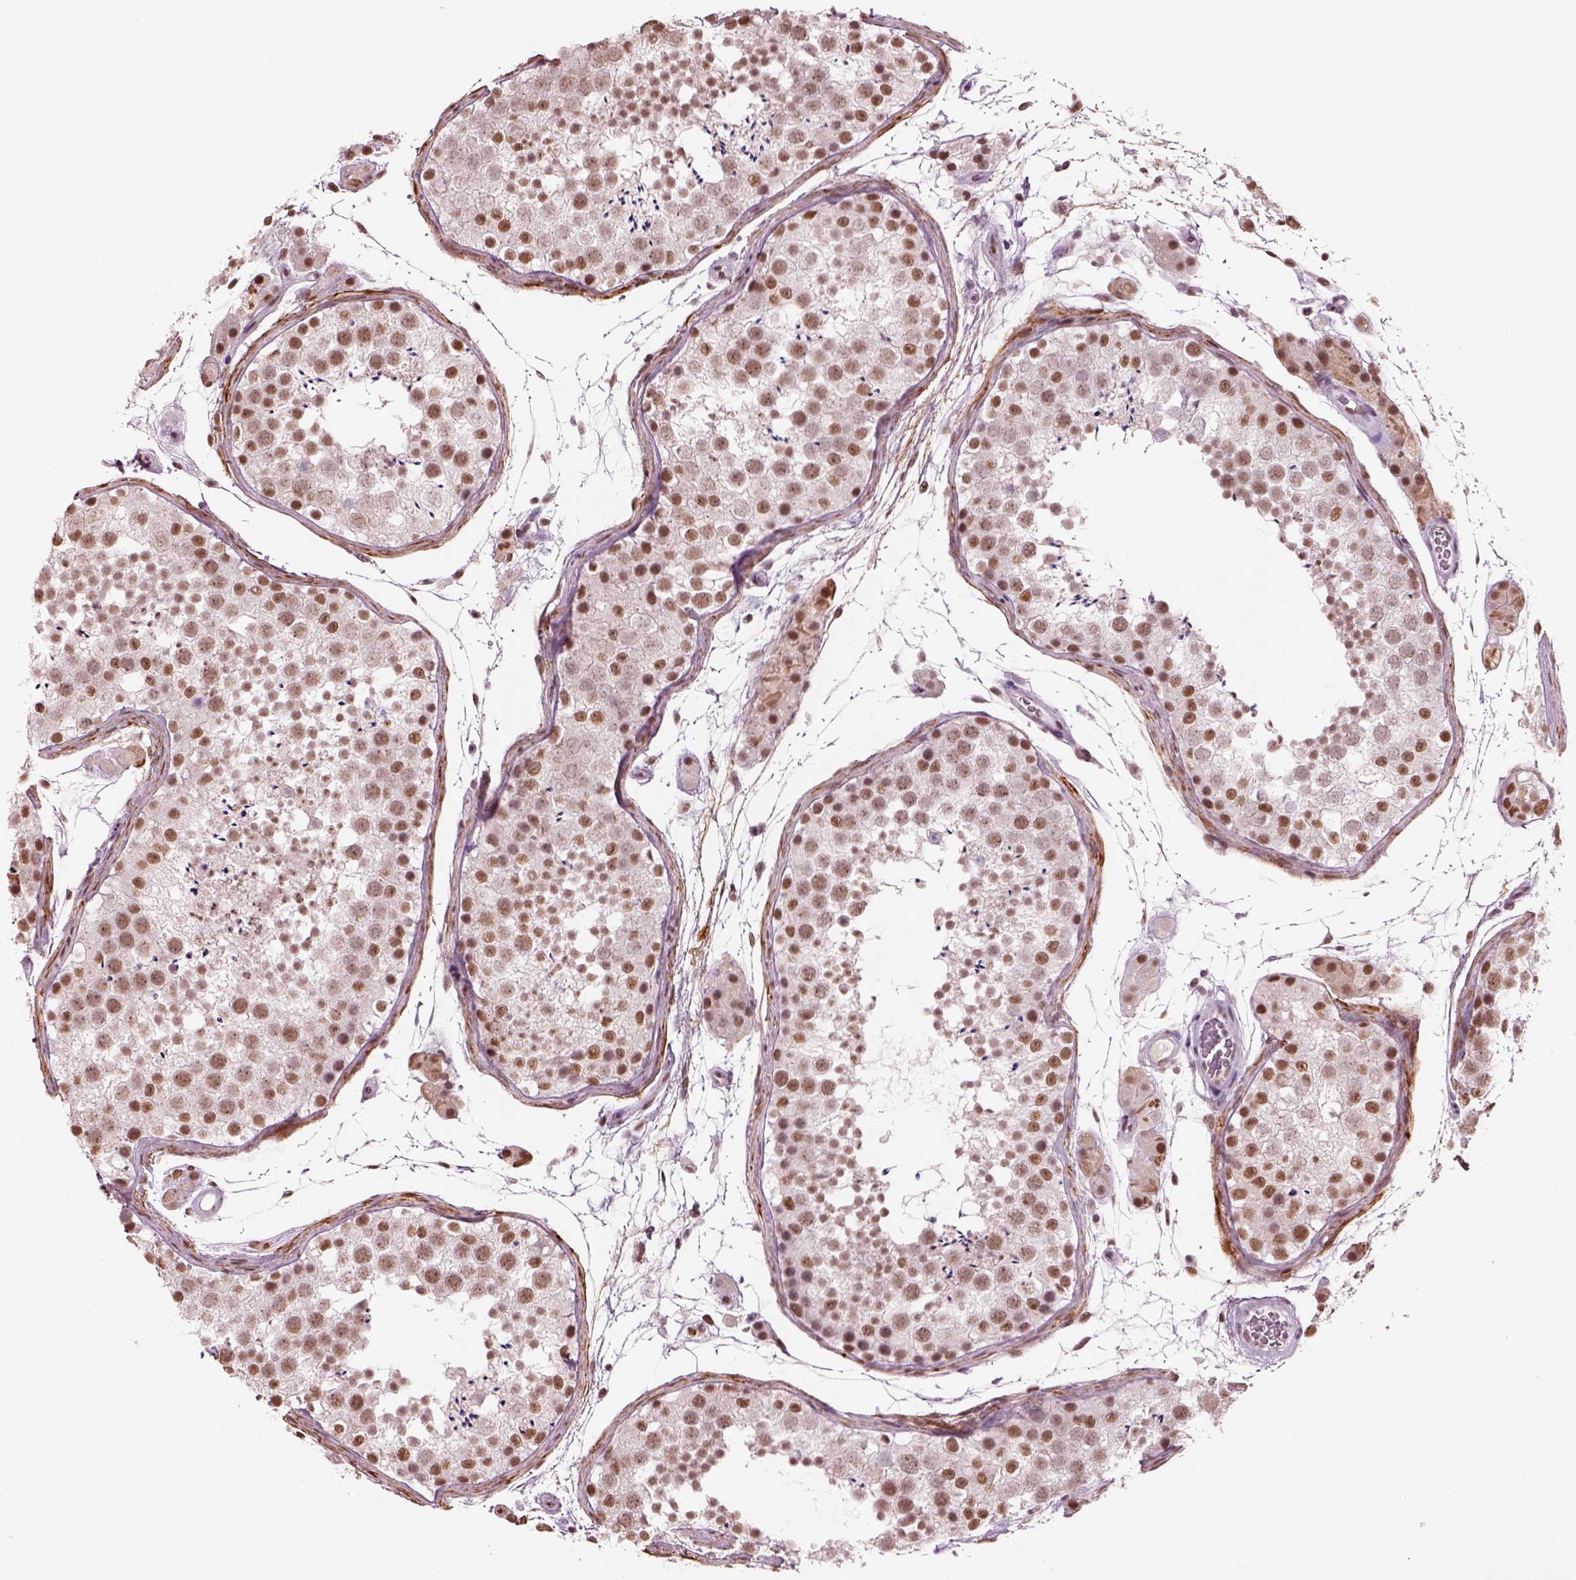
{"staining": {"intensity": "moderate", "quantity": "25%-75%", "location": "nuclear"}, "tissue": "testis", "cell_type": "Cells in seminiferous ducts", "image_type": "normal", "snomed": [{"axis": "morphology", "description": "Normal tissue, NOS"}, {"axis": "topography", "description": "Testis"}], "caption": "The photomicrograph displays staining of unremarkable testis, revealing moderate nuclear protein staining (brown color) within cells in seminiferous ducts.", "gene": "SEPHS1", "patient": {"sex": "male", "age": 41}}